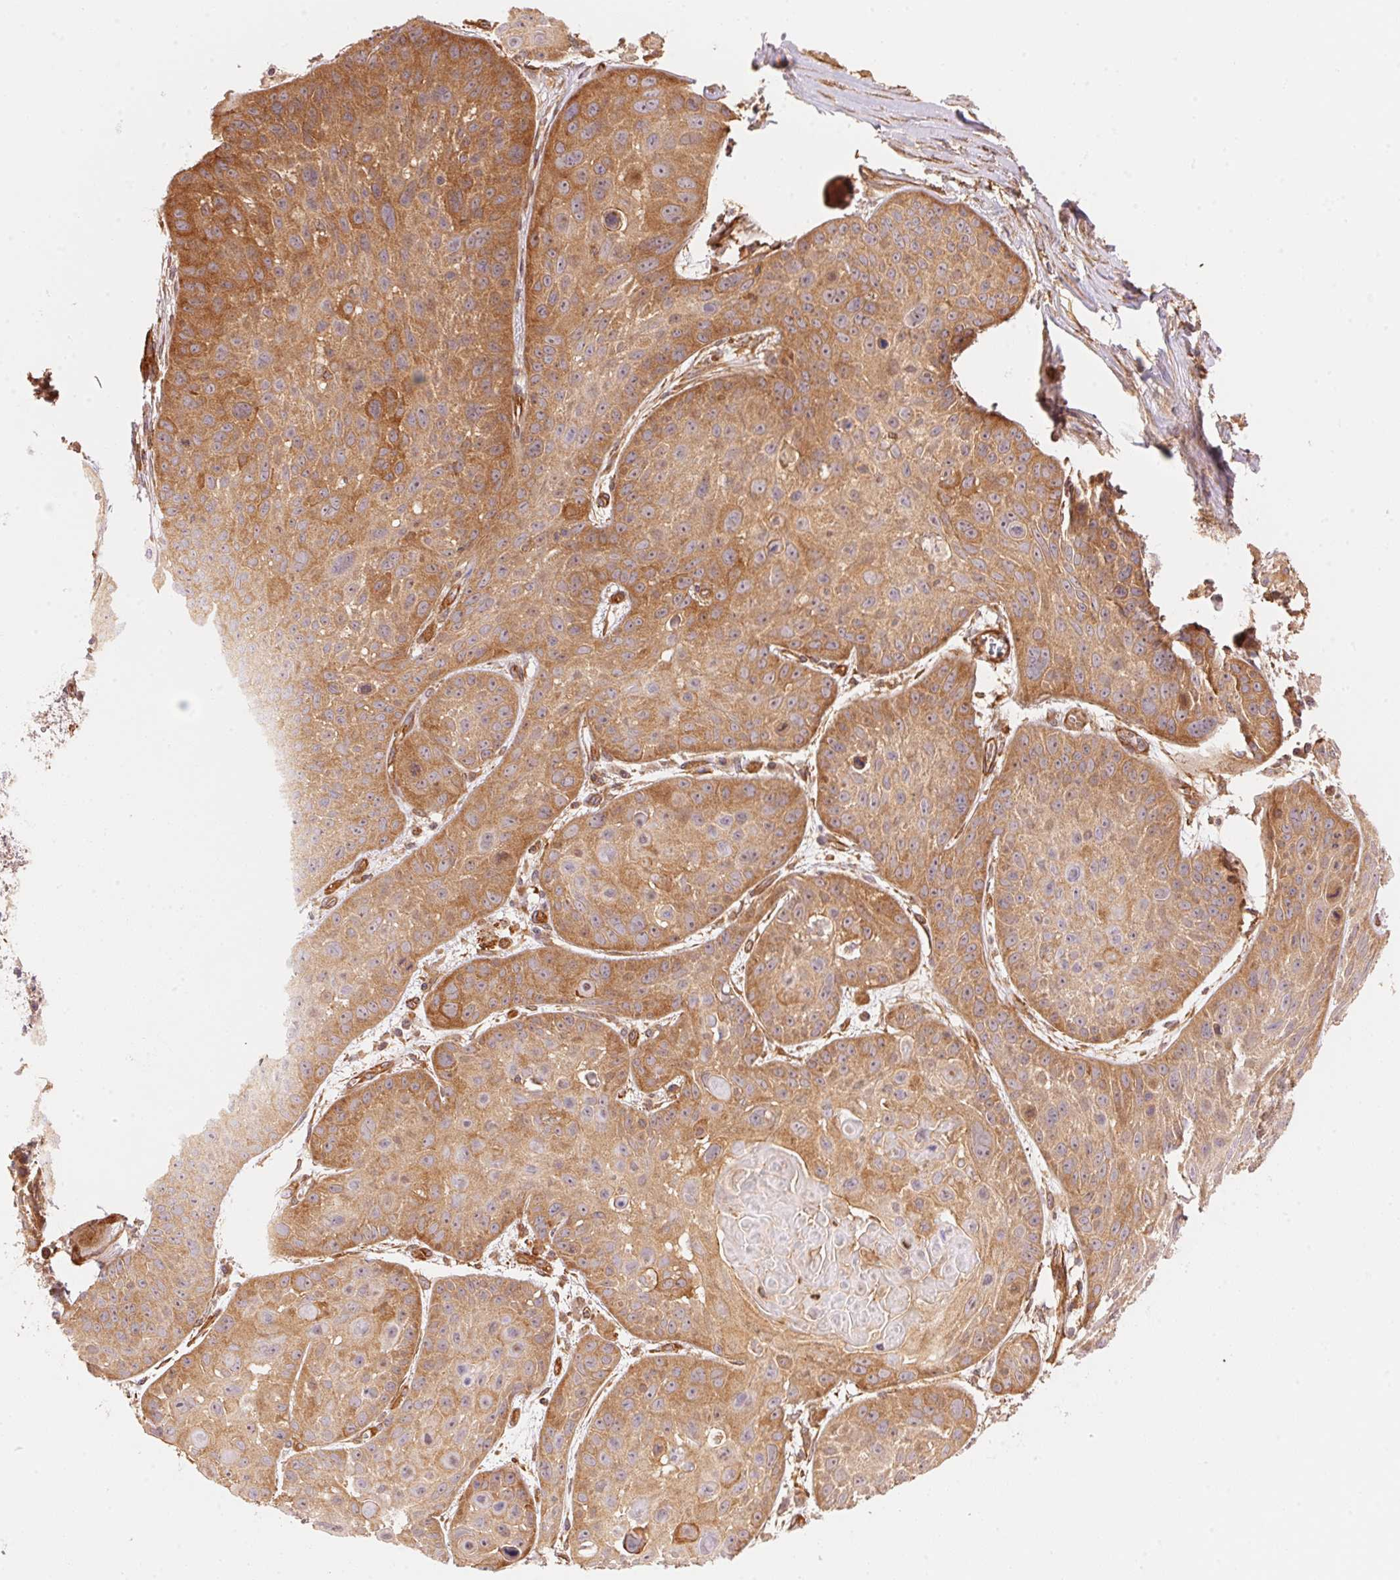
{"staining": {"intensity": "moderate", "quantity": ">75%", "location": "cytoplasmic/membranous"}, "tissue": "skin cancer", "cell_type": "Tumor cells", "image_type": "cancer", "snomed": [{"axis": "morphology", "description": "Squamous cell carcinoma, NOS"}, {"axis": "topography", "description": "Skin"}, {"axis": "topography", "description": "Anal"}], "caption": "This is a histology image of IHC staining of skin cancer (squamous cell carcinoma), which shows moderate staining in the cytoplasmic/membranous of tumor cells.", "gene": "TNIP2", "patient": {"sex": "female", "age": 75}}